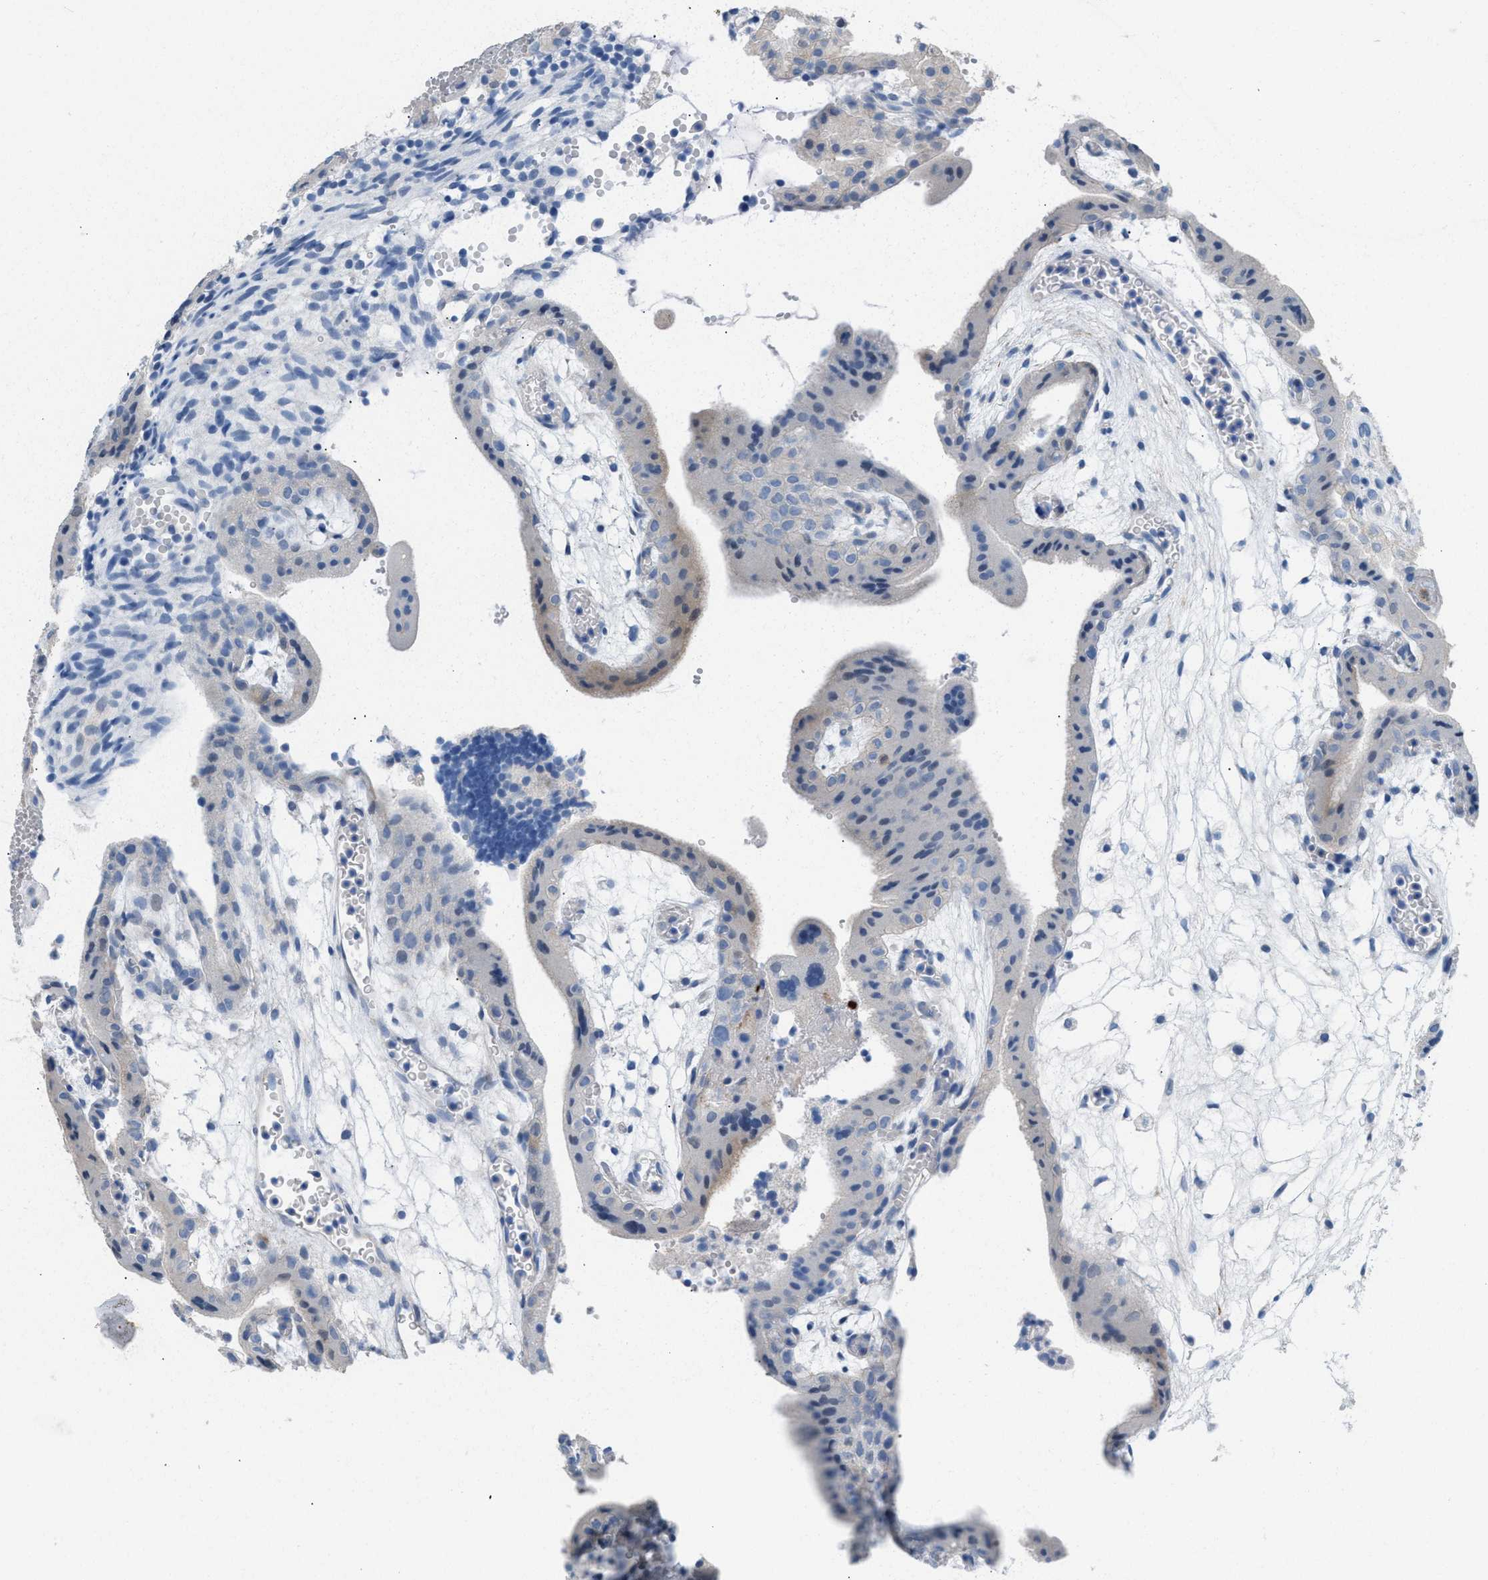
{"staining": {"intensity": "negative", "quantity": "none", "location": "none"}, "tissue": "placenta", "cell_type": "Trophoblastic cells", "image_type": "normal", "snomed": [{"axis": "morphology", "description": "Normal tissue, NOS"}, {"axis": "topography", "description": "Placenta"}], "caption": "IHC of unremarkable placenta reveals no staining in trophoblastic cells.", "gene": "MPP3", "patient": {"sex": "female", "age": 18}}